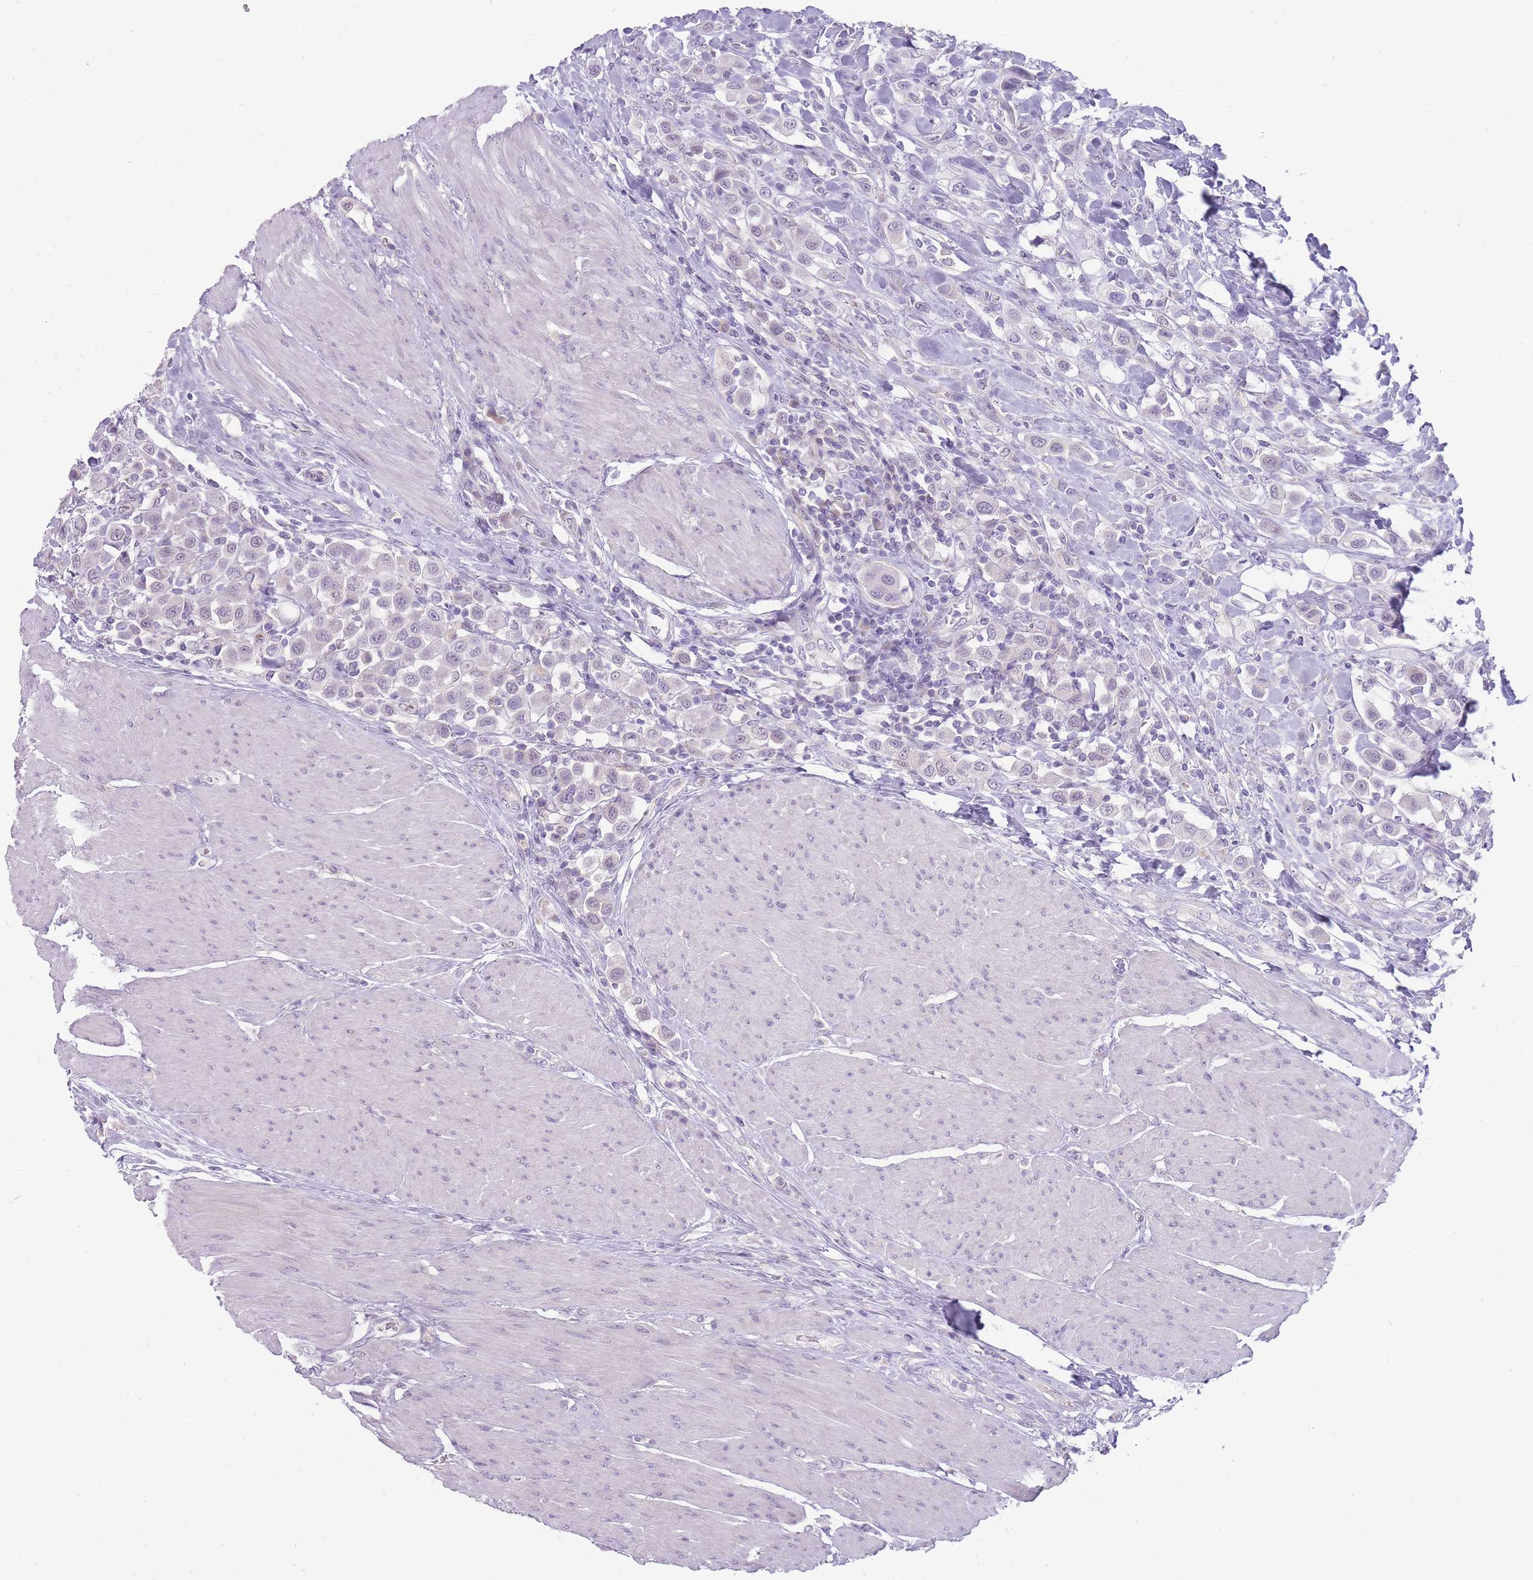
{"staining": {"intensity": "negative", "quantity": "none", "location": "none"}, "tissue": "urothelial cancer", "cell_type": "Tumor cells", "image_type": "cancer", "snomed": [{"axis": "morphology", "description": "Urothelial carcinoma, High grade"}, {"axis": "topography", "description": "Urinary bladder"}], "caption": "DAB (3,3'-diaminobenzidine) immunohistochemical staining of human urothelial cancer shows no significant expression in tumor cells. Nuclei are stained in blue.", "gene": "ERICH4", "patient": {"sex": "male", "age": 50}}